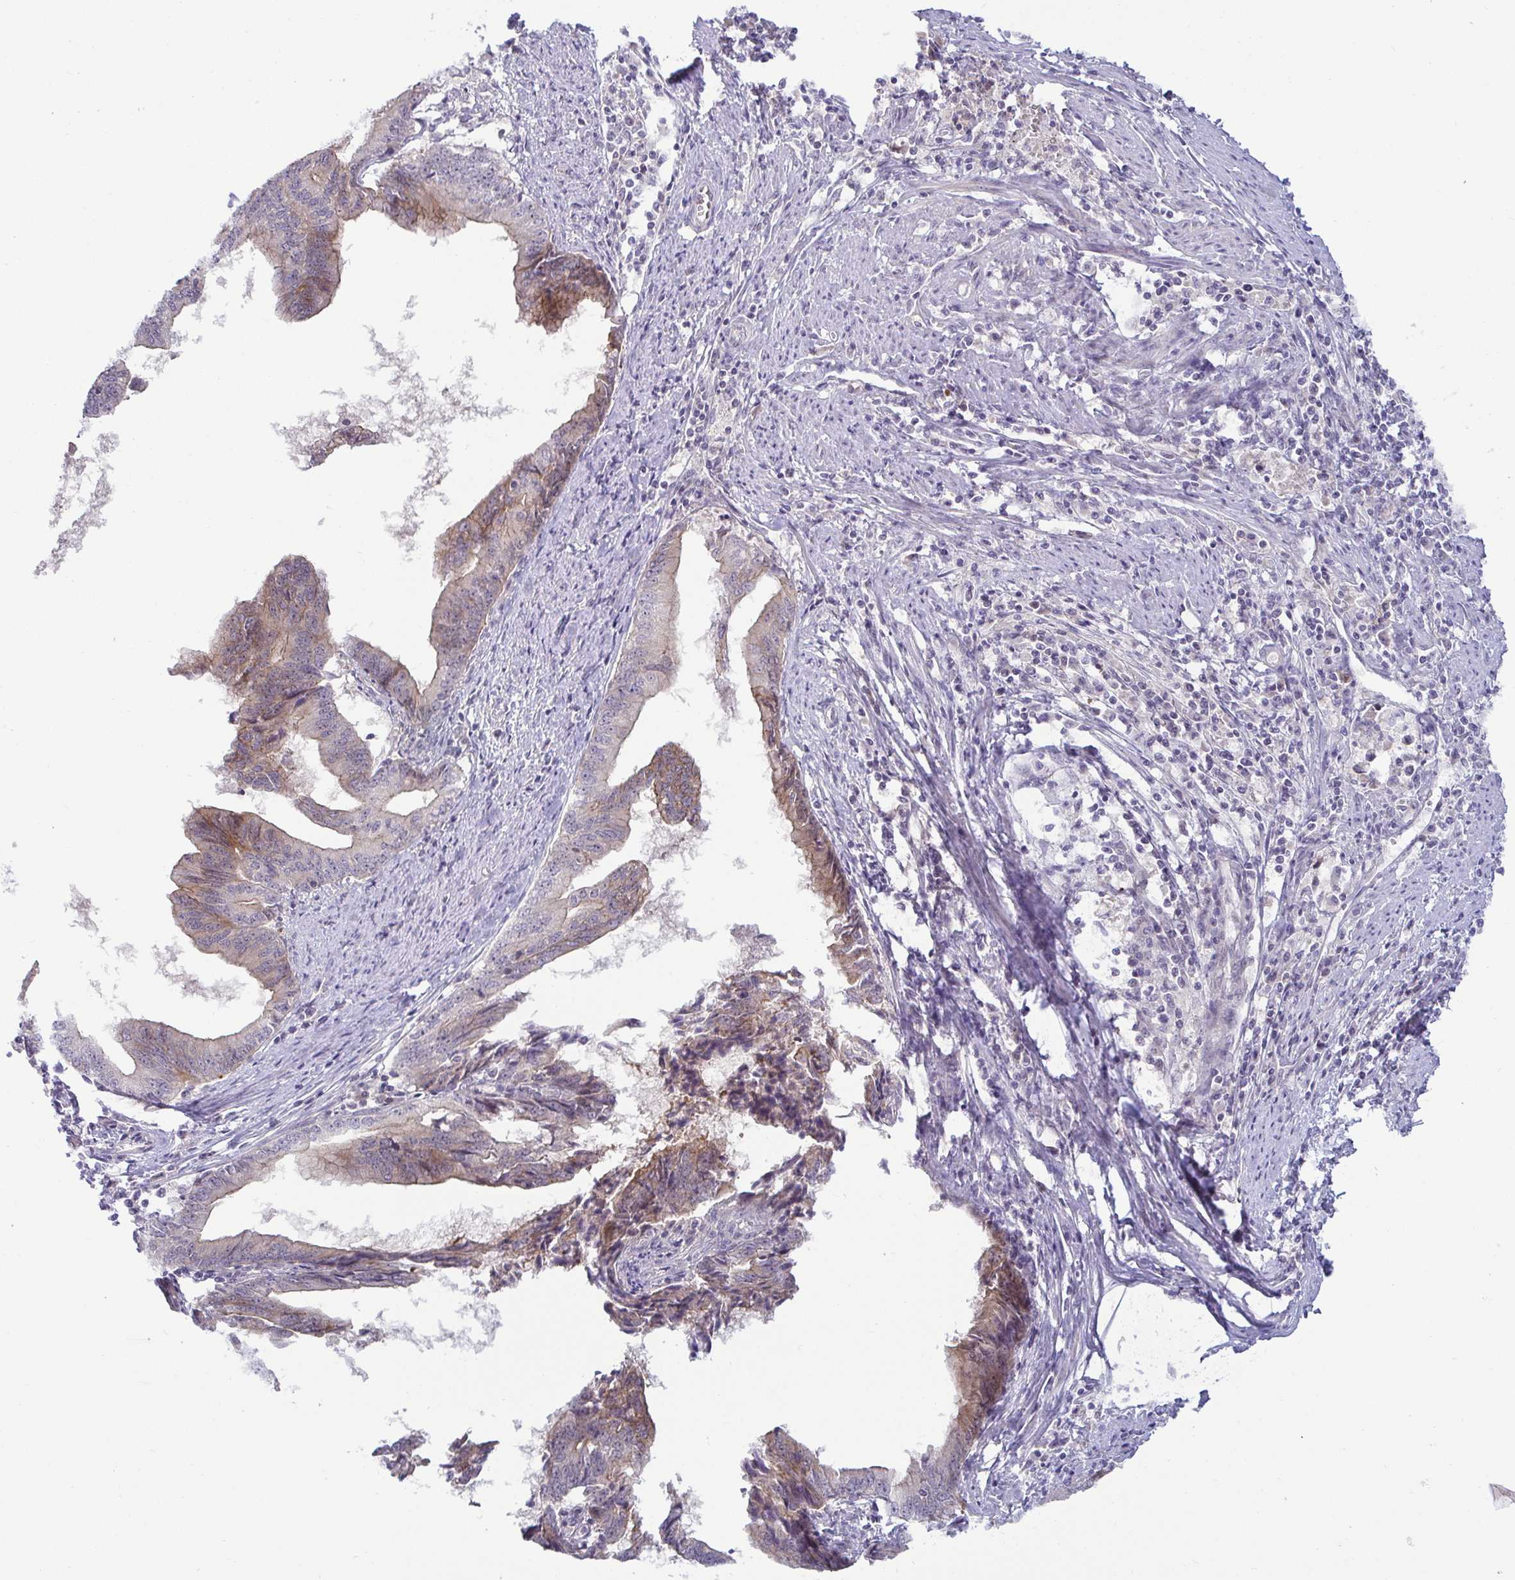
{"staining": {"intensity": "weak", "quantity": "<25%", "location": "cytoplasmic/membranous"}, "tissue": "endometrial cancer", "cell_type": "Tumor cells", "image_type": "cancer", "snomed": [{"axis": "morphology", "description": "Adenocarcinoma, NOS"}, {"axis": "topography", "description": "Endometrium"}], "caption": "This is an immunohistochemistry (IHC) histopathology image of endometrial cancer (adenocarcinoma). There is no positivity in tumor cells.", "gene": "GSTM1", "patient": {"sex": "female", "age": 65}}